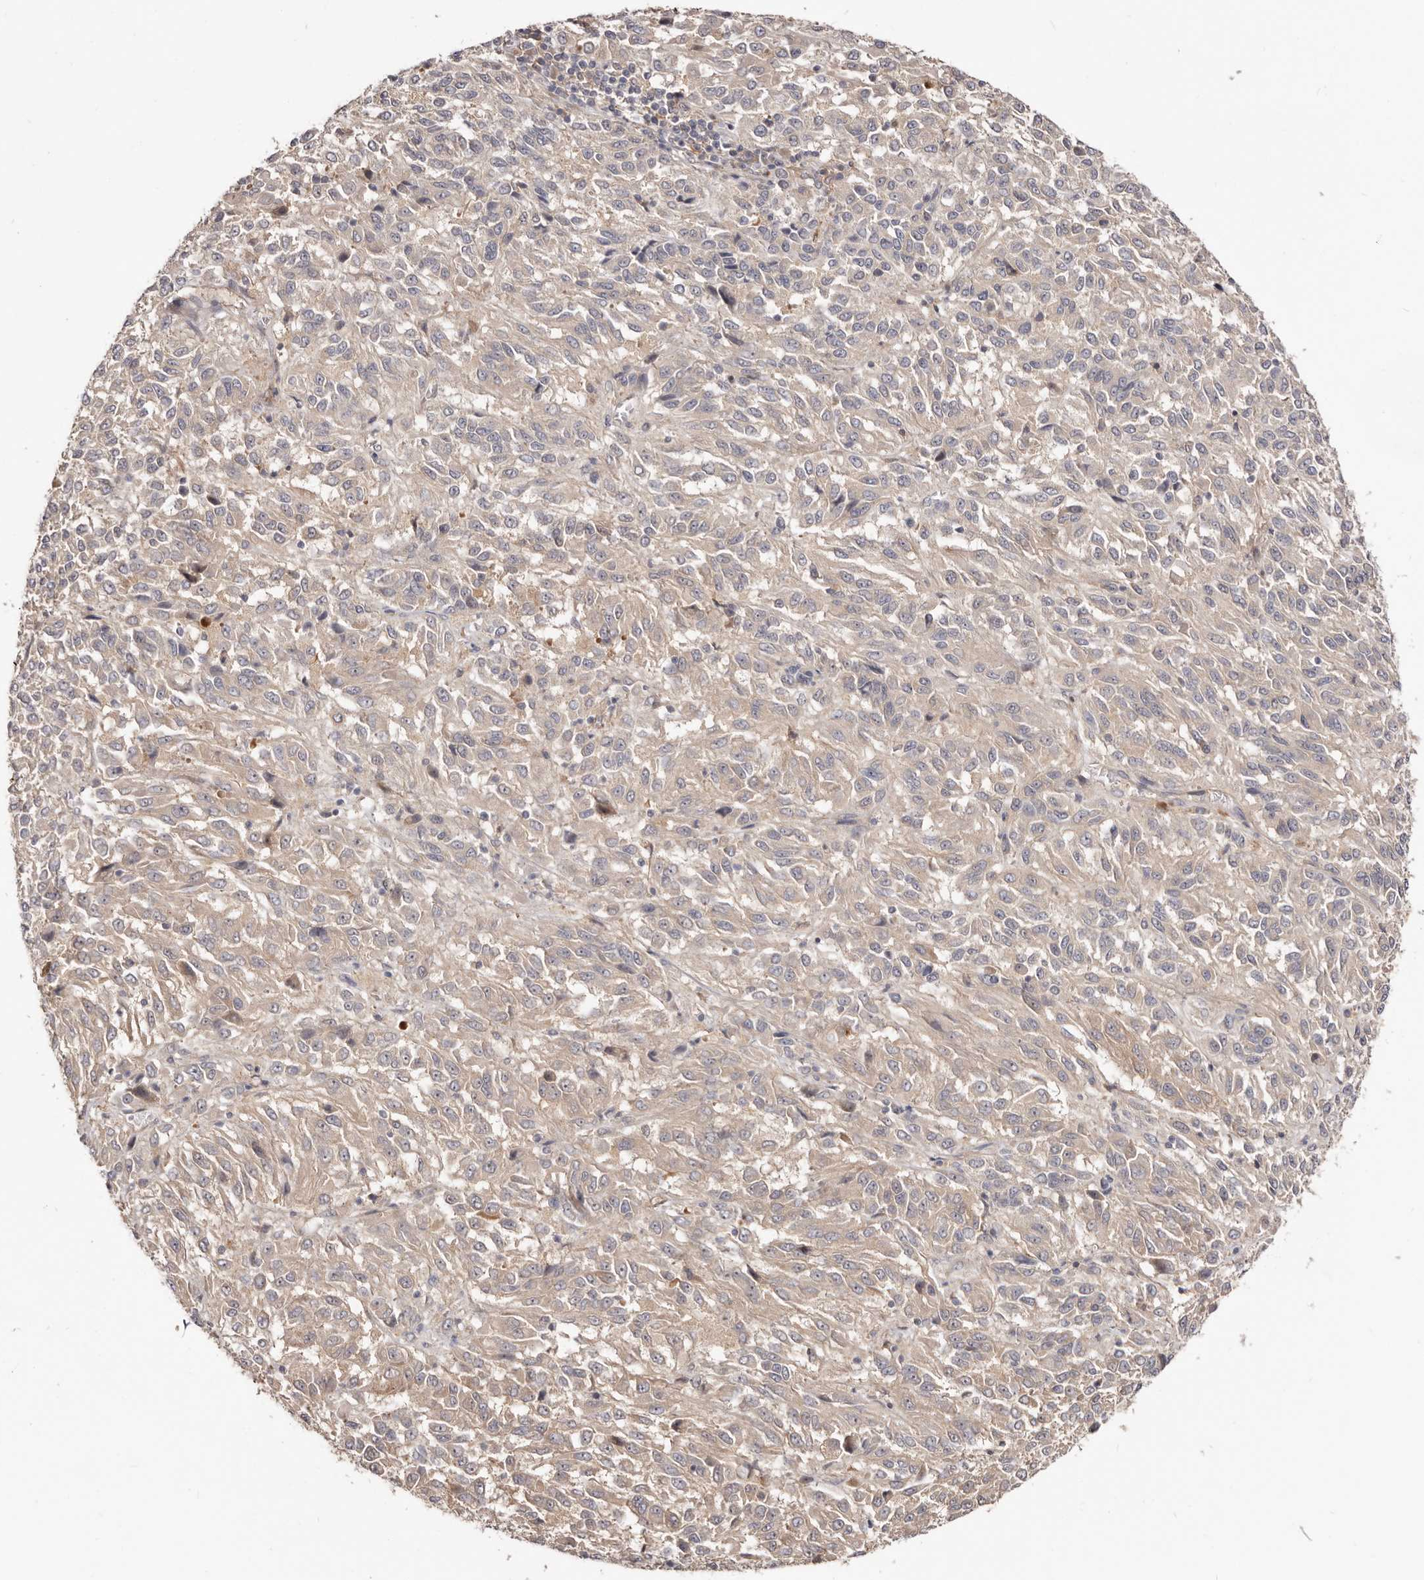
{"staining": {"intensity": "weak", "quantity": "<25%", "location": "cytoplasmic/membranous"}, "tissue": "melanoma", "cell_type": "Tumor cells", "image_type": "cancer", "snomed": [{"axis": "morphology", "description": "Malignant melanoma, Metastatic site"}, {"axis": "topography", "description": "Lung"}], "caption": "Immunohistochemistry (IHC) image of neoplastic tissue: melanoma stained with DAB (3,3'-diaminobenzidine) displays no significant protein staining in tumor cells.", "gene": "GPATCH4", "patient": {"sex": "male", "age": 64}}